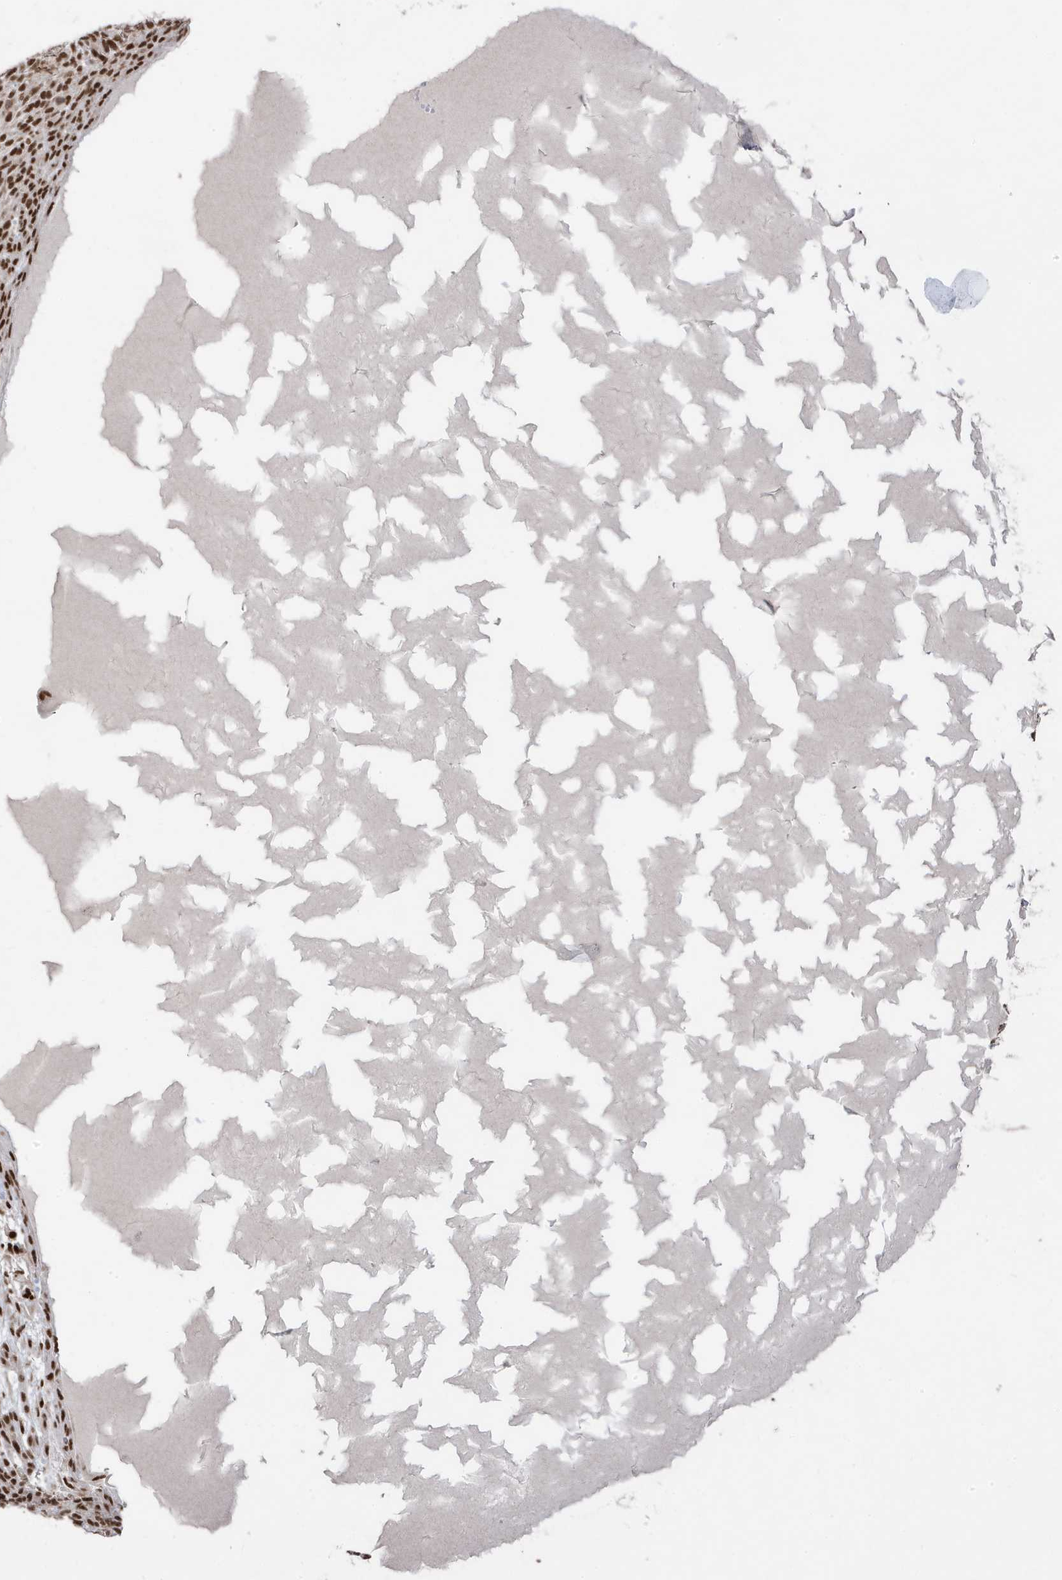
{"staining": {"intensity": "strong", "quantity": ">75%", "location": "nuclear"}, "tissue": "skin cancer", "cell_type": "Tumor cells", "image_type": "cancer", "snomed": [{"axis": "morphology", "description": "Squamous cell carcinoma, NOS"}, {"axis": "topography", "description": "Skin"}], "caption": "IHC of squamous cell carcinoma (skin) exhibits high levels of strong nuclear expression in about >75% of tumor cells. (DAB (3,3'-diaminobenzidine) = brown stain, brightfield microscopy at high magnification).", "gene": "MTREX", "patient": {"sex": "female", "age": 90}}